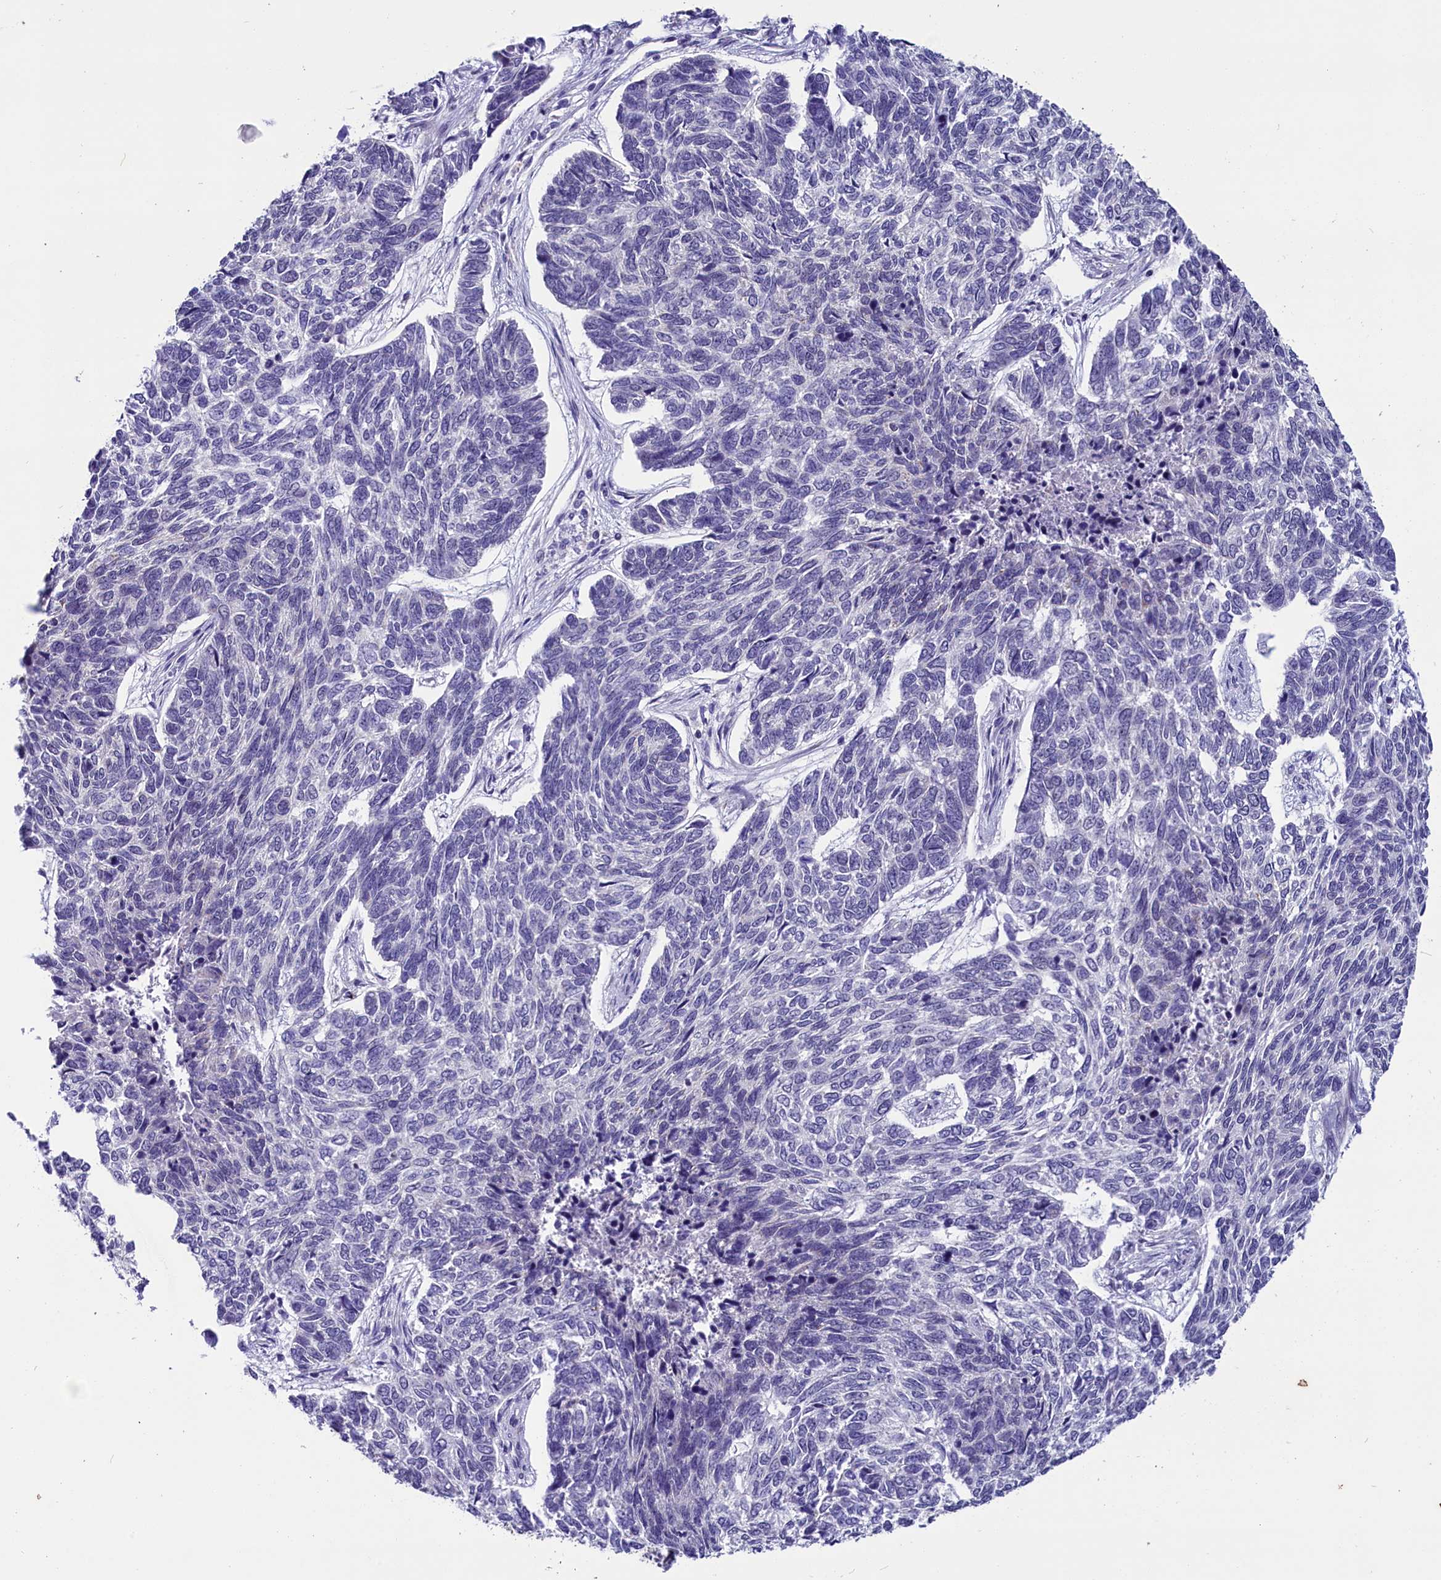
{"staining": {"intensity": "negative", "quantity": "none", "location": "none"}, "tissue": "skin cancer", "cell_type": "Tumor cells", "image_type": "cancer", "snomed": [{"axis": "morphology", "description": "Basal cell carcinoma"}, {"axis": "topography", "description": "Skin"}], "caption": "Immunohistochemical staining of human skin cancer (basal cell carcinoma) displays no significant positivity in tumor cells.", "gene": "SCD5", "patient": {"sex": "female", "age": 65}}